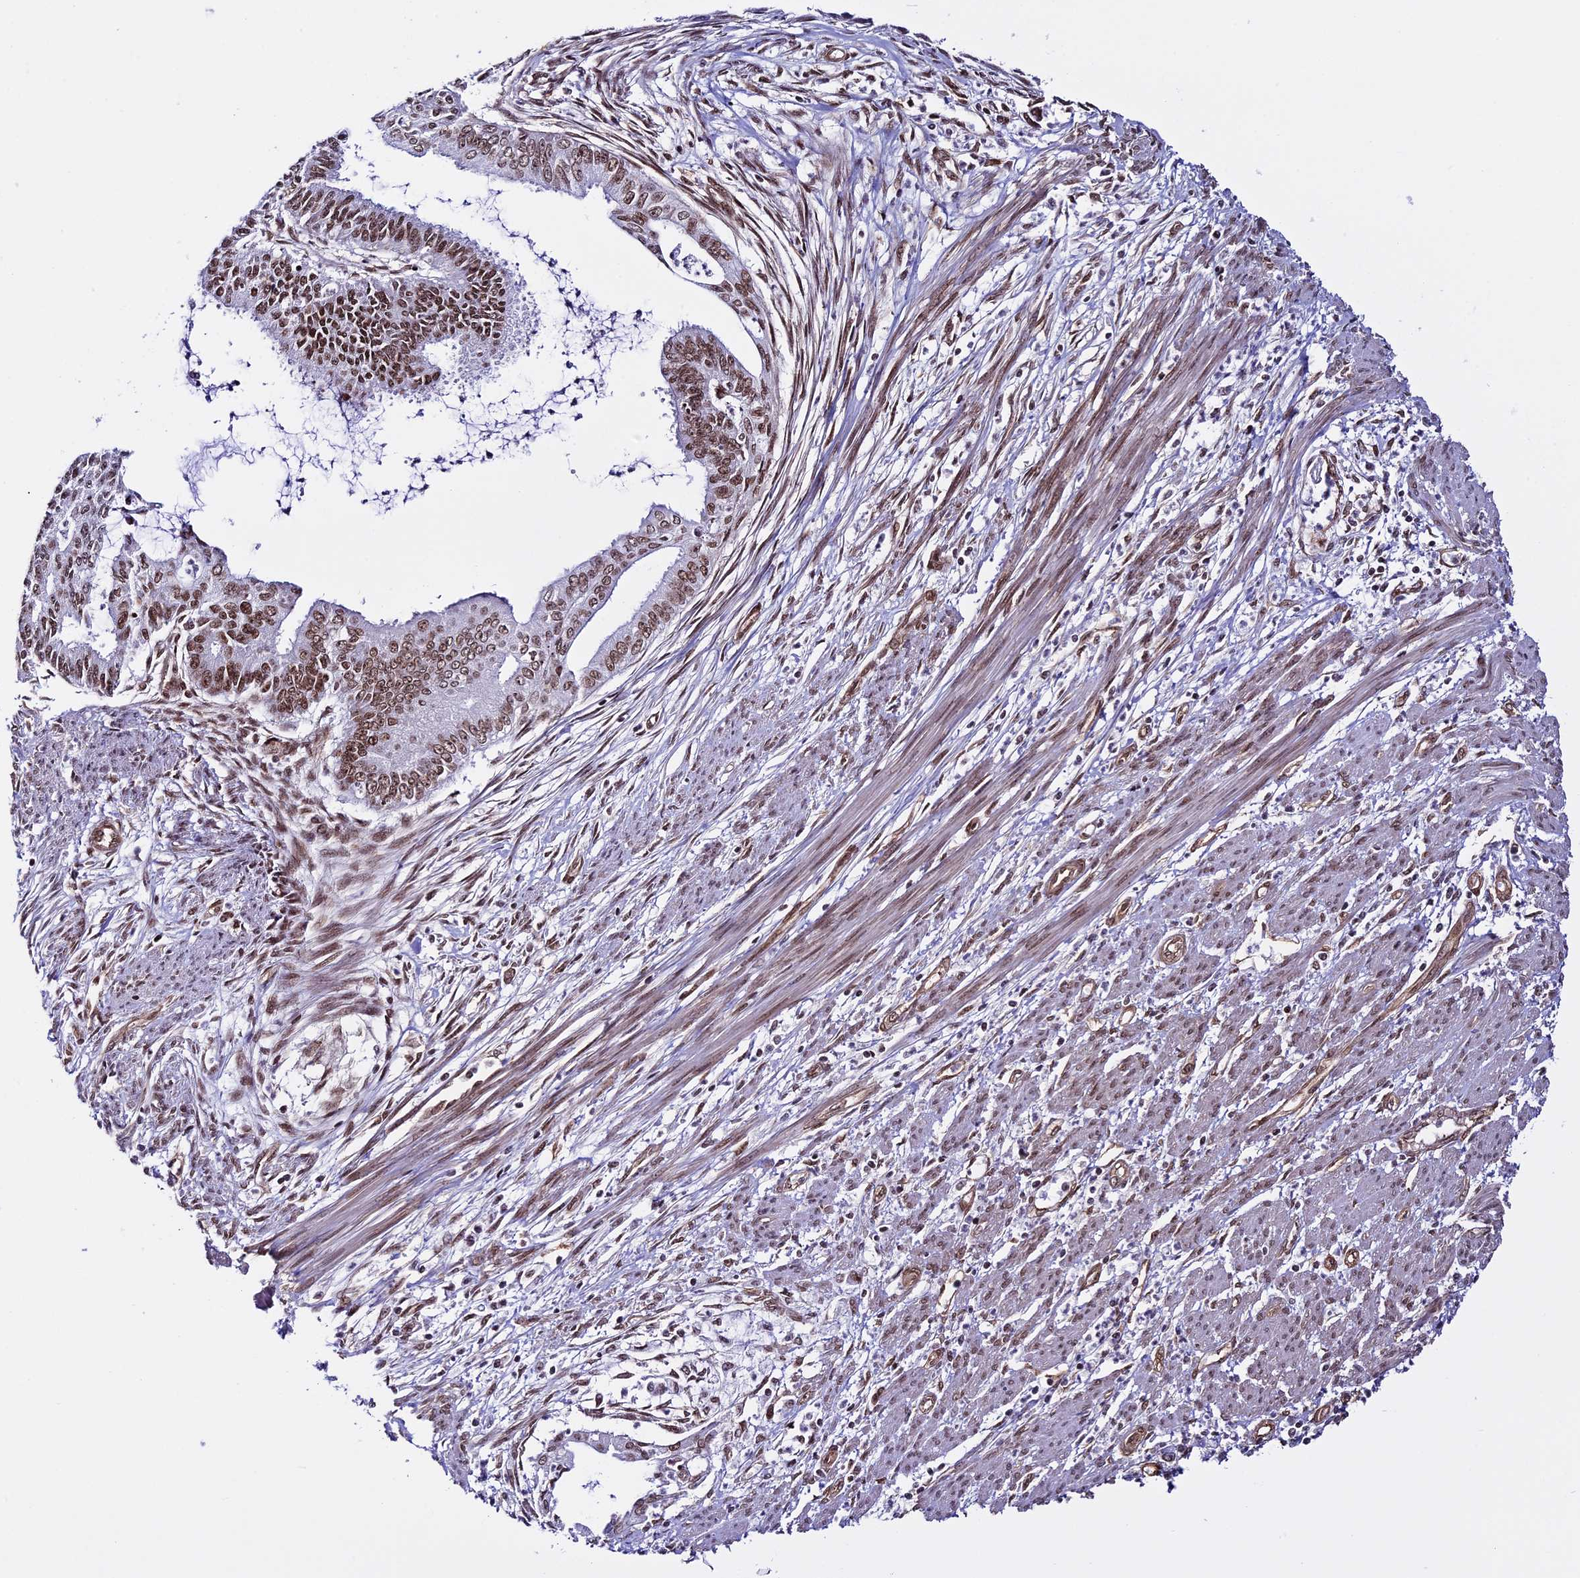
{"staining": {"intensity": "moderate", "quantity": ">75%", "location": "nuclear"}, "tissue": "endometrial cancer", "cell_type": "Tumor cells", "image_type": "cancer", "snomed": [{"axis": "morphology", "description": "Adenocarcinoma, NOS"}, {"axis": "topography", "description": "Endometrium"}], "caption": "The image shows staining of endometrial cancer, revealing moderate nuclear protein staining (brown color) within tumor cells.", "gene": "MPHOSPH8", "patient": {"sex": "female", "age": 73}}